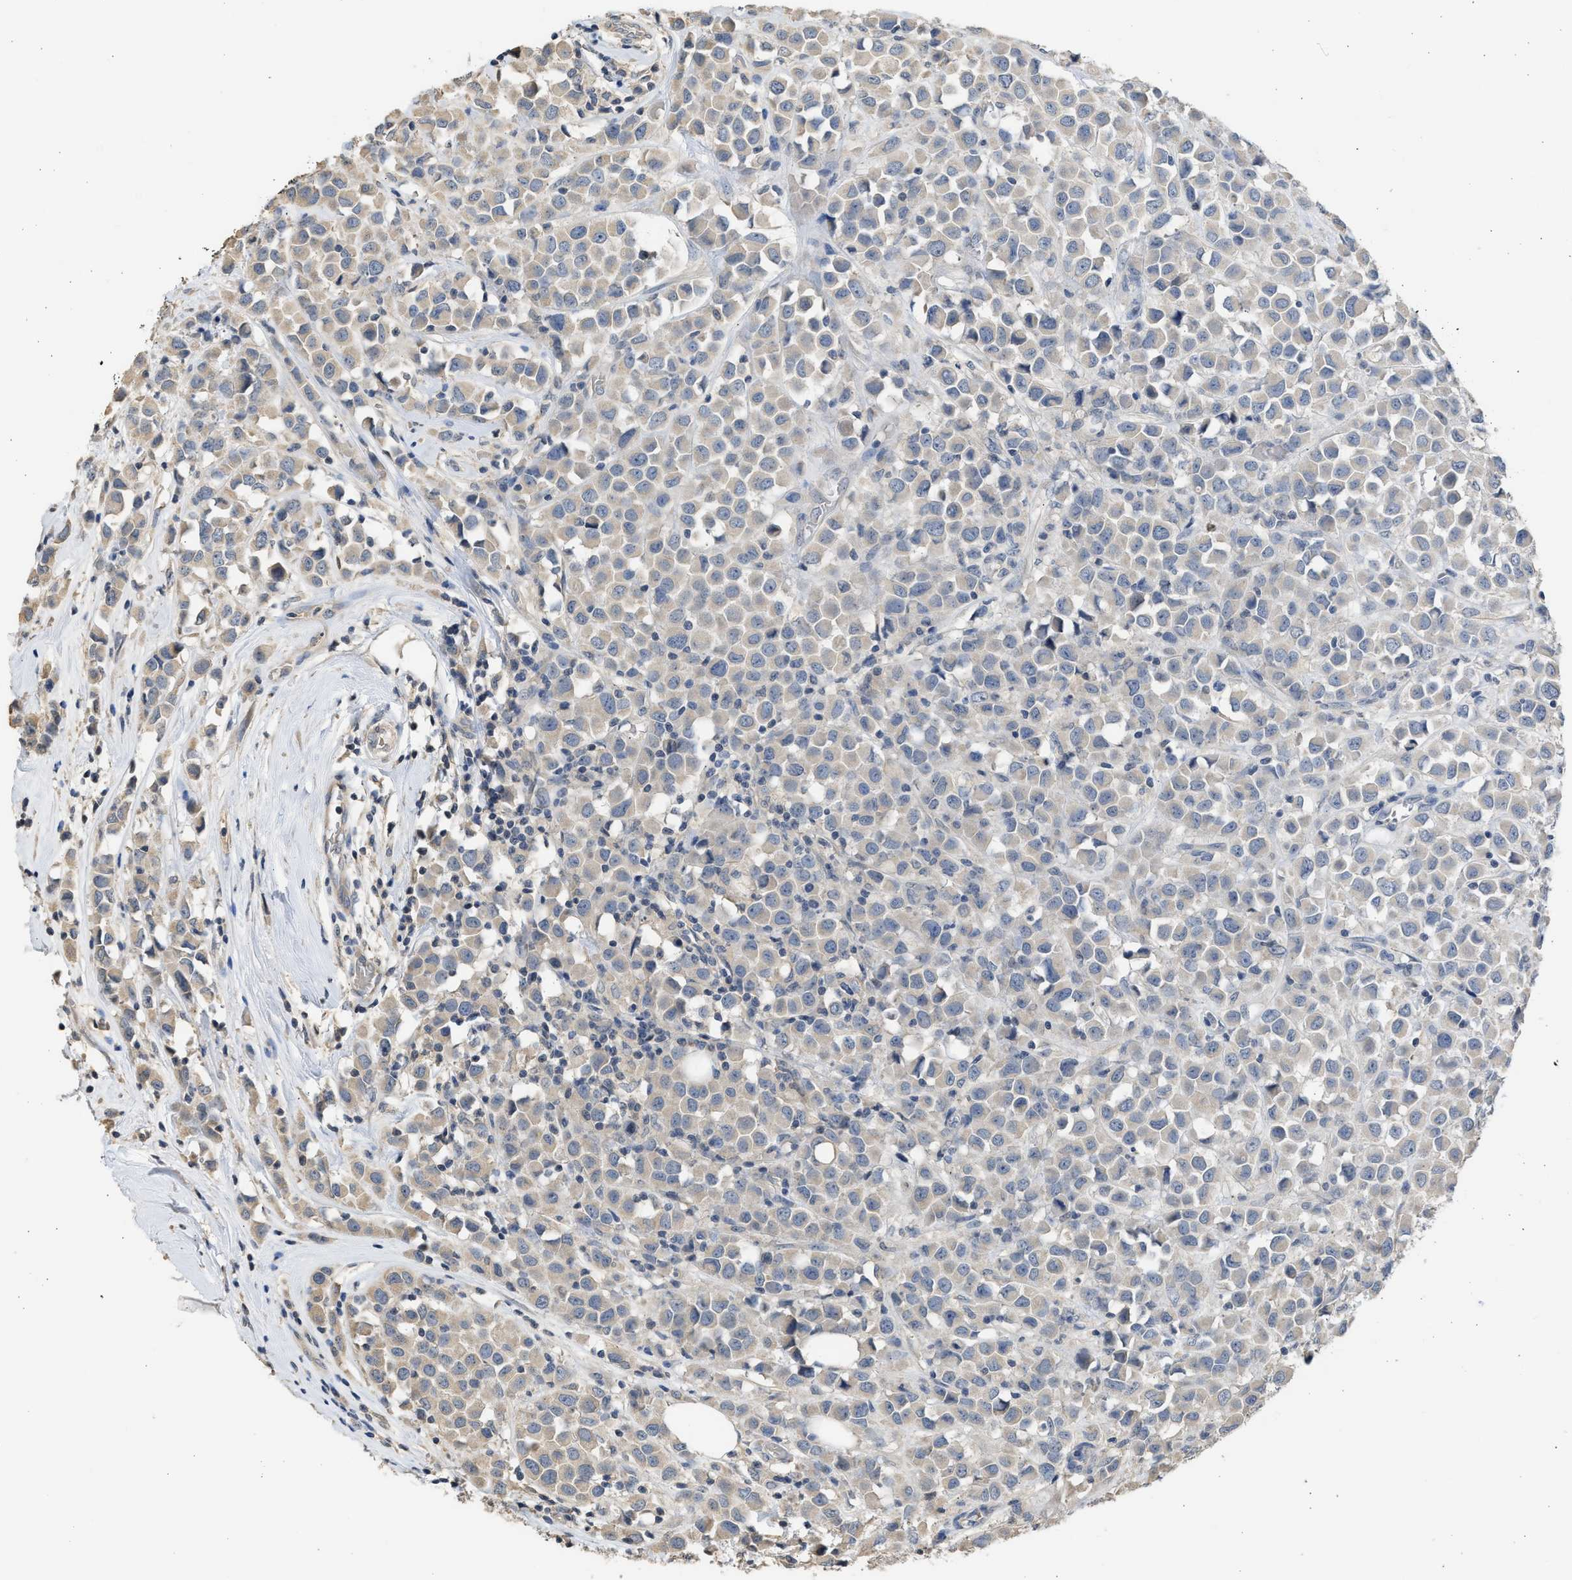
{"staining": {"intensity": "weak", "quantity": "25%-75%", "location": "cytoplasmic/membranous"}, "tissue": "breast cancer", "cell_type": "Tumor cells", "image_type": "cancer", "snomed": [{"axis": "morphology", "description": "Duct carcinoma"}, {"axis": "topography", "description": "Breast"}], "caption": "Immunohistochemical staining of breast cancer shows low levels of weak cytoplasmic/membranous positivity in about 25%-75% of tumor cells. (brown staining indicates protein expression, while blue staining denotes nuclei).", "gene": "SULT2A1", "patient": {"sex": "female", "age": 61}}